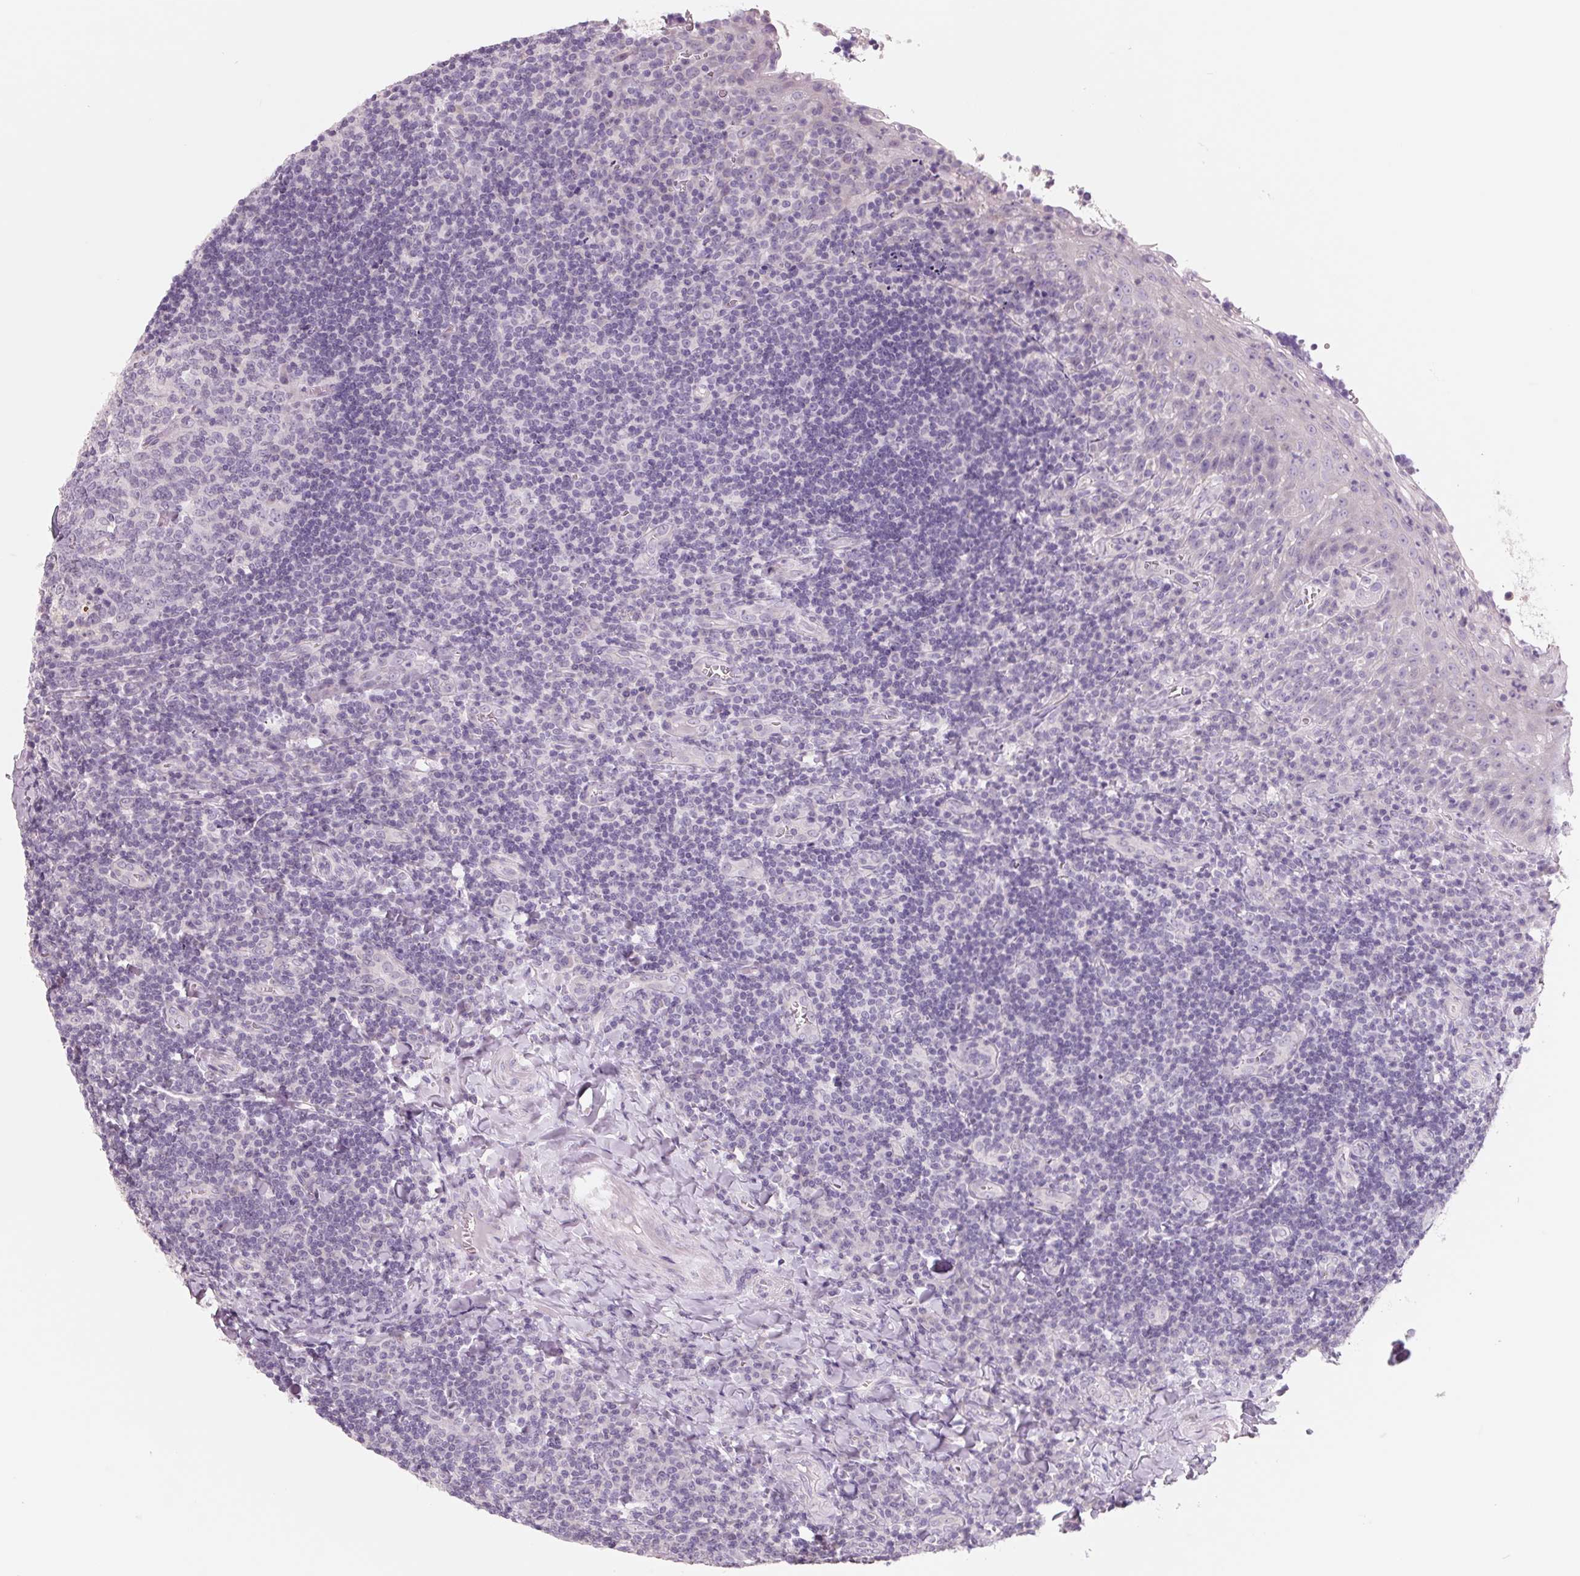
{"staining": {"intensity": "negative", "quantity": "none", "location": "none"}, "tissue": "tonsil", "cell_type": "Germinal center cells", "image_type": "normal", "snomed": [{"axis": "morphology", "description": "Normal tissue, NOS"}, {"axis": "morphology", "description": "Inflammation, NOS"}, {"axis": "topography", "description": "Tonsil"}], "caption": "This histopathology image is of unremarkable tonsil stained with IHC to label a protein in brown with the nuclei are counter-stained blue. There is no expression in germinal center cells. Brightfield microscopy of IHC stained with DAB (3,3'-diaminobenzidine) (brown) and hematoxylin (blue), captured at high magnification.", "gene": "FTCD", "patient": {"sex": "female", "age": 31}}